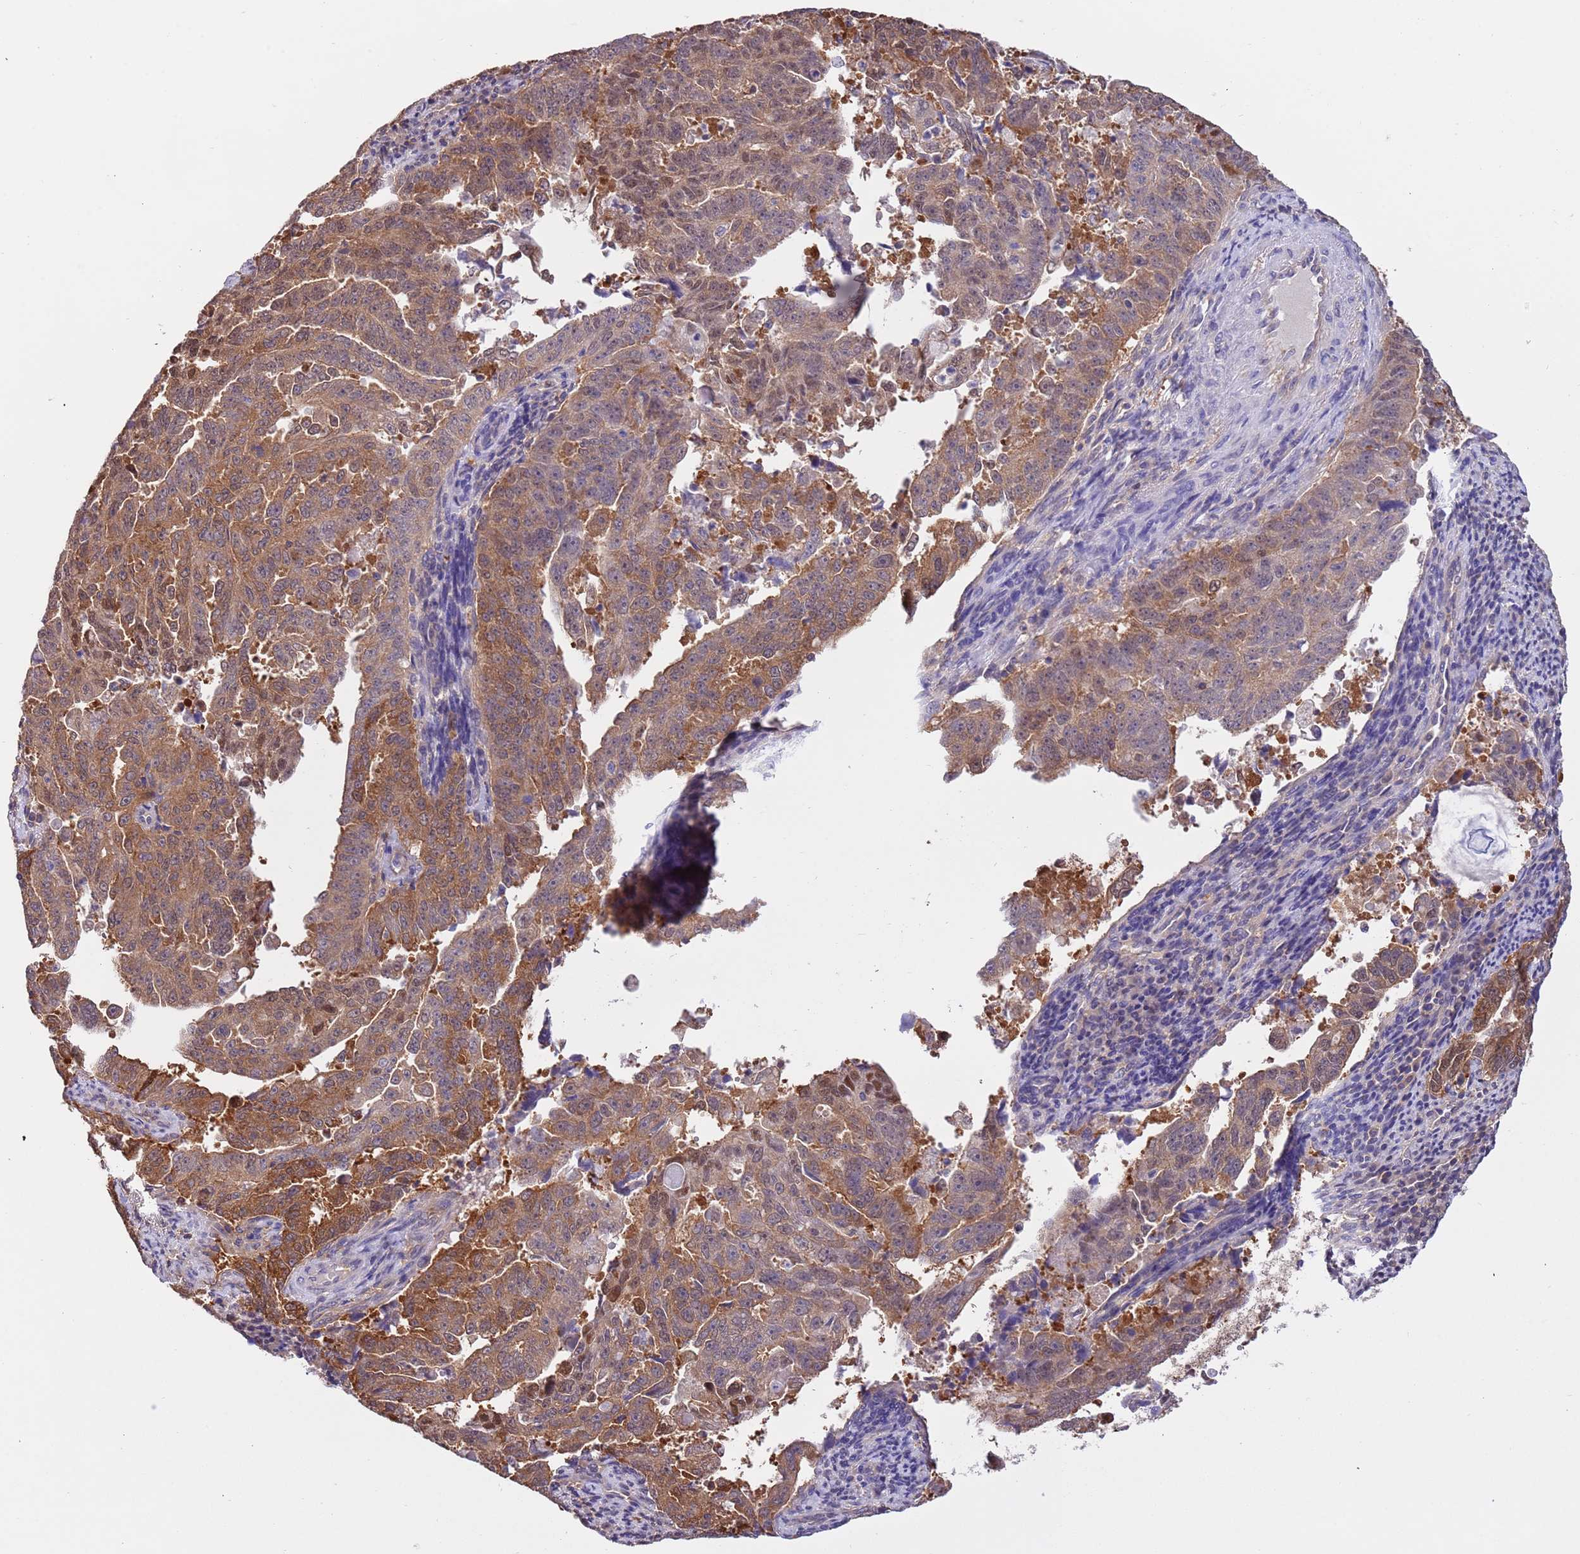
{"staining": {"intensity": "moderate", "quantity": ">75%", "location": "cytoplasmic/membranous"}, "tissue": "endometrial cancer", "cell_type": "Tumor cells", "image_type": "cancer", "snomed": [{"axis": "morphology", "description": "Adenocarcinoma, NOS"}, {"axis": "topography", "description": "Endometrium"}], "caption": "This micrograph displays adenocarcinoma (endometrial) stained with immunohistochemistry to label a protein in brown. The cytoplasmic/membranous of tumor cells show moderate positivity for the protein. Nuclei are counter-stained blue.", "gene": "STIP1", "patient": {"sex": "female", "age": 65}}